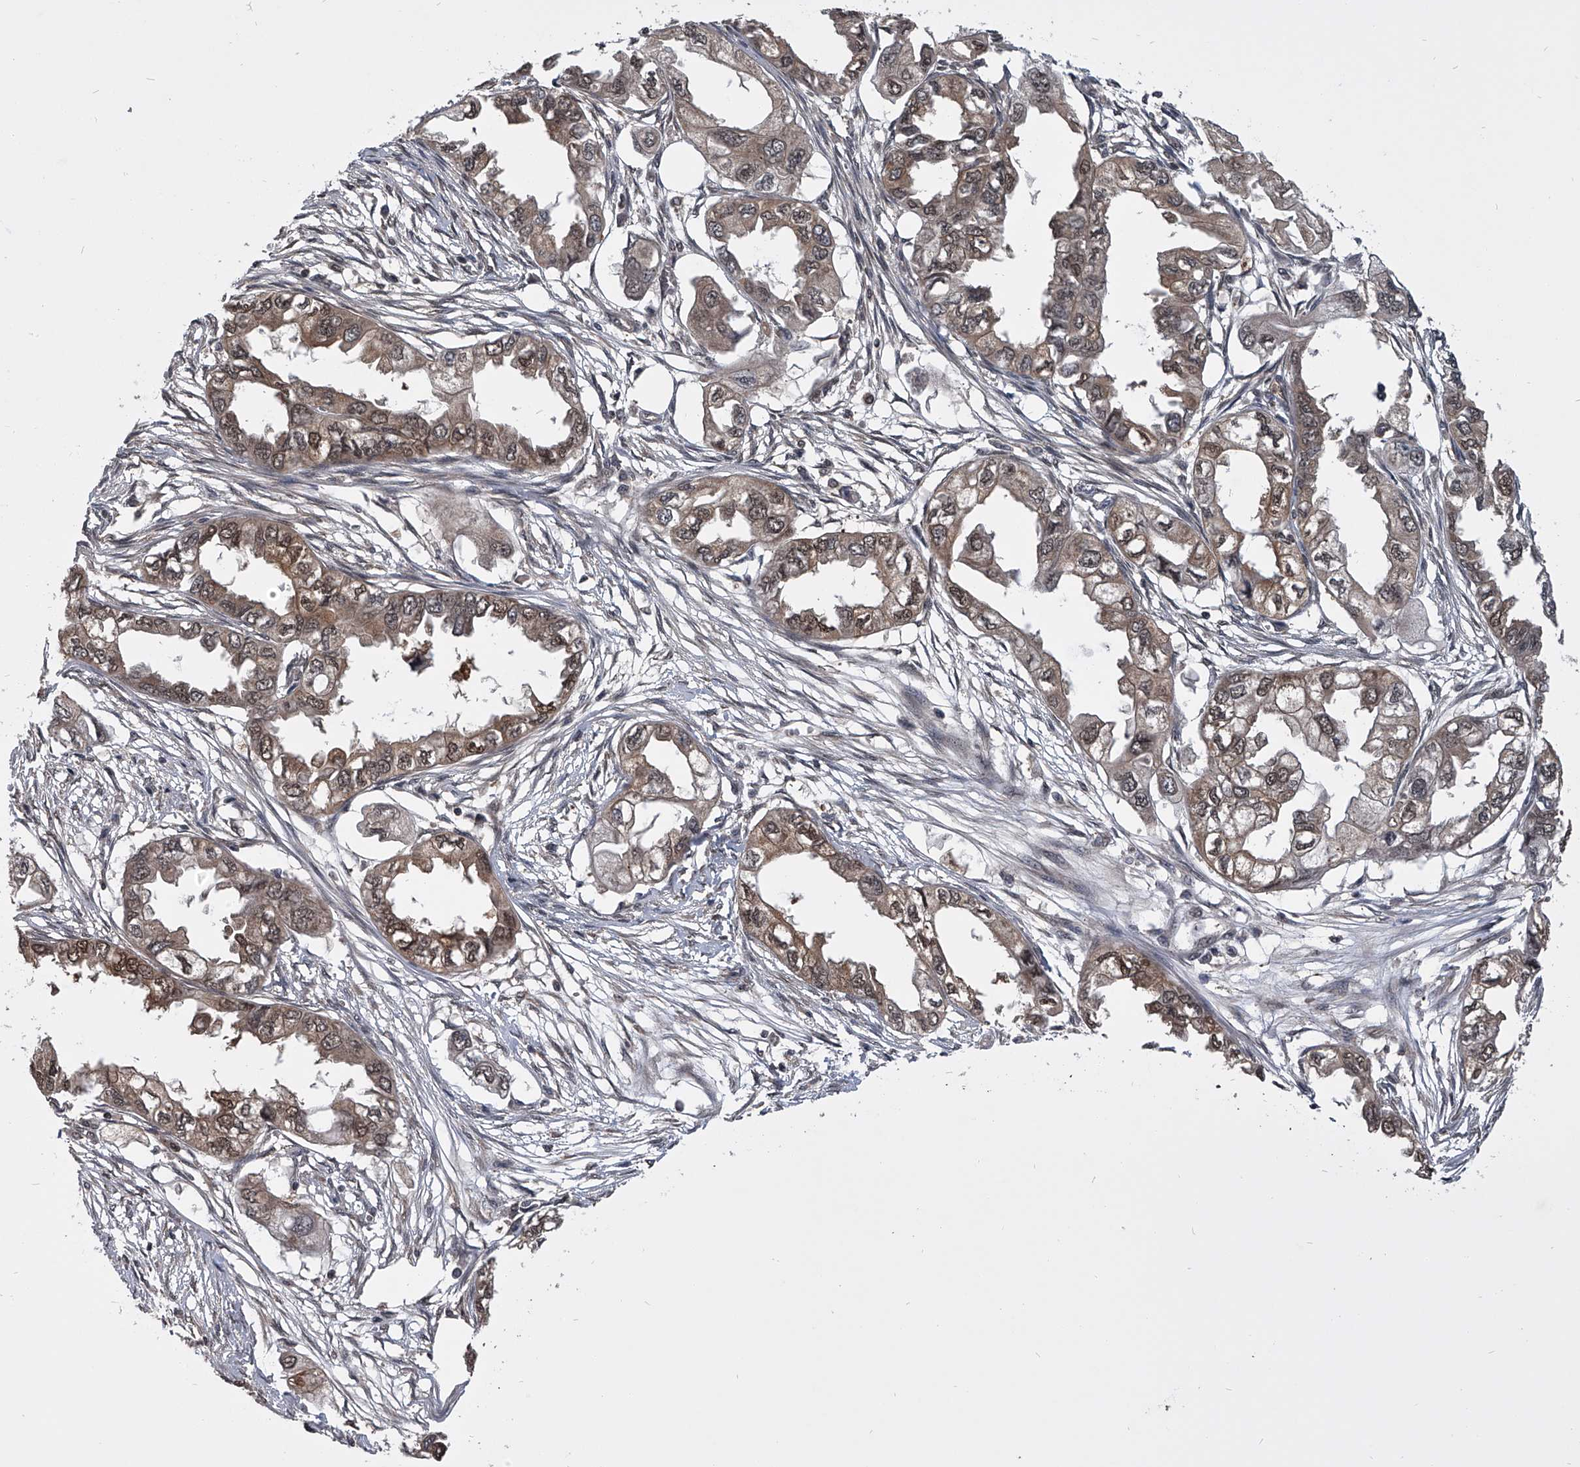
{"staining": {"intensity": "moderate", "quantity": ">75%", "location": "cytoplasmic/membranous,nuclear"}, "tissue": "endometrial cancer", "cell_type": "Tumor cells", "image_type": "cancer", "snomed": [{"axis": "morphology", "description": "Adenocarcinoma, NOS"}, {"axis": "topography", "description": "Endometrium"}], "caption": "Adenocarcinoma (endometrial) stained with a protein marker demonstrates moderate staining in tumor cells.", "gene": "TSNAX", "patient": {"sex": "female", "age": 67}}